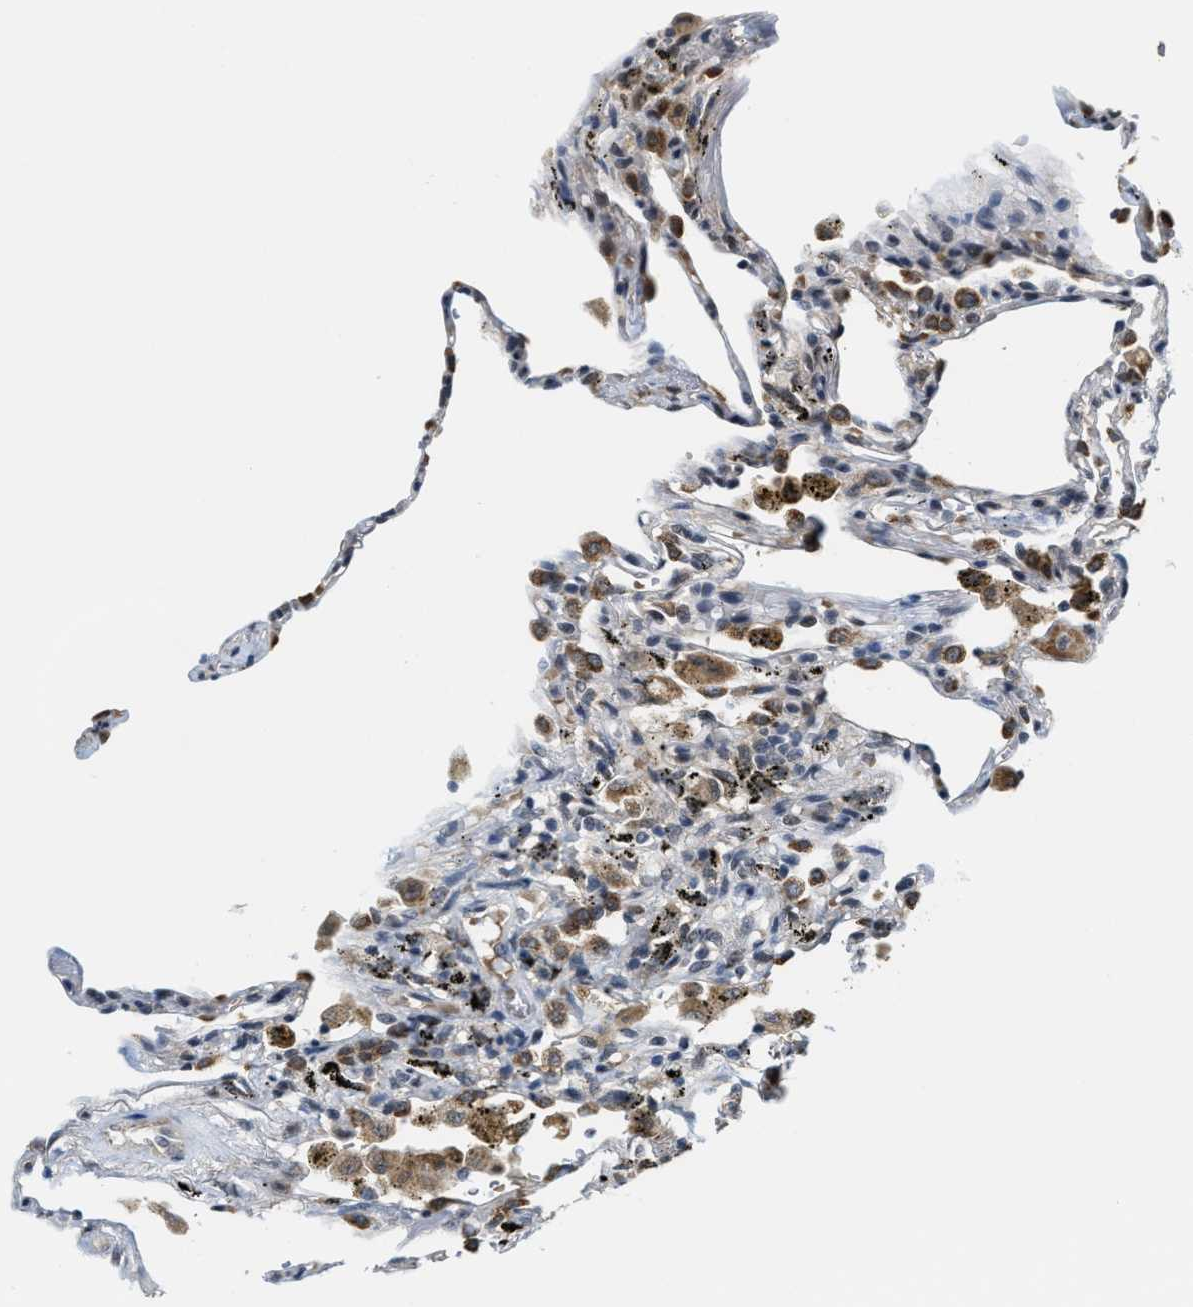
{"staining": {"intensity": "negative", "quantity": "none", "location": "none"}, "tissue": "lung", "cell_type": "Alveolar cells", "image_type": "normal", "snomed": [{"axis": "morphology", "description": "Normal tissue, NOS"}, {"axis": "topography", "description": "Lung"}], "caption": "High power microscopy image of an immunohistochemistry (IHC) micrograph of normal lung, revealing no significant staining in alveolar cells.", "gene": "KIF24", "patient": {"sex": "male", "age": 59}}